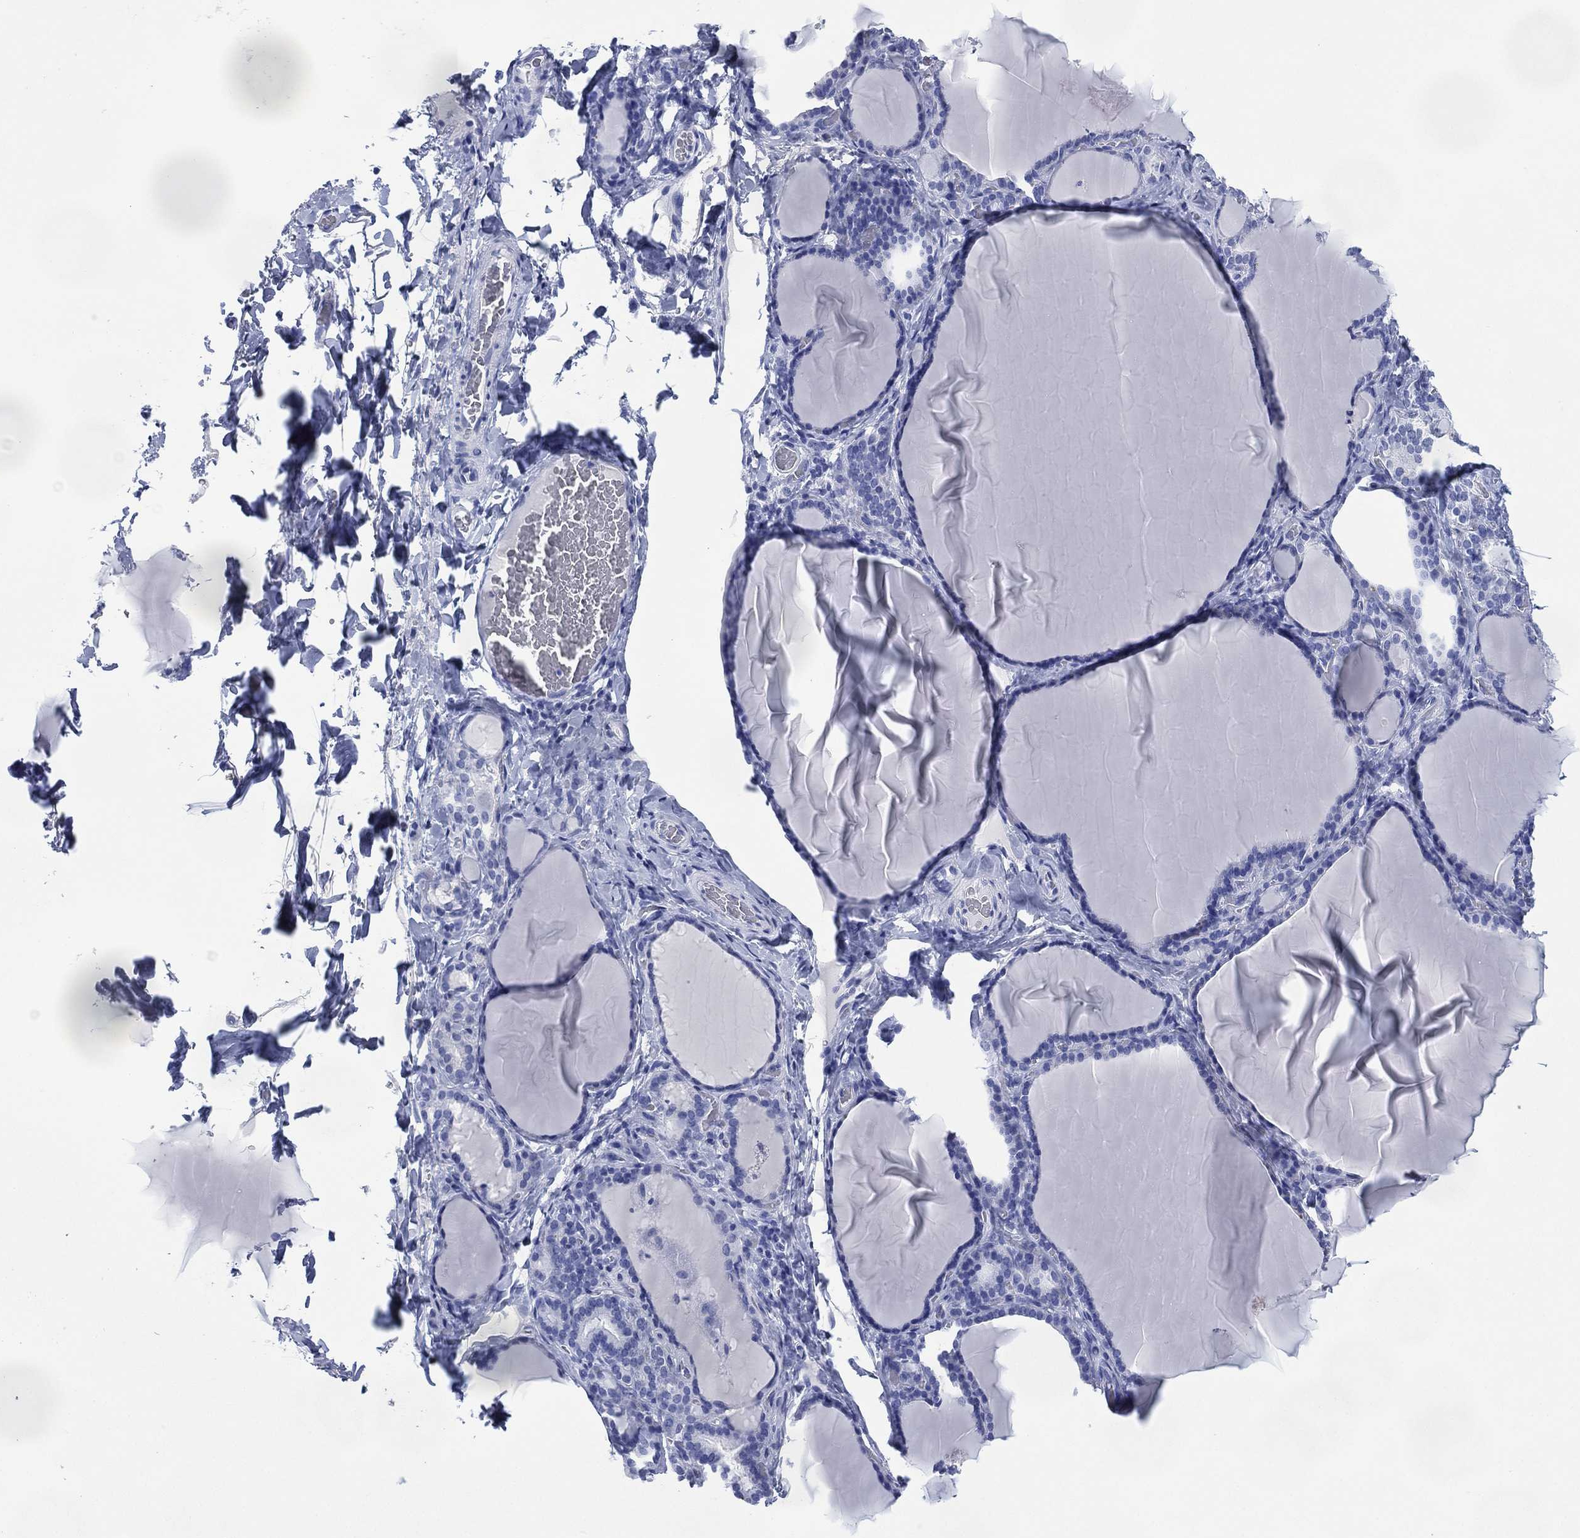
{"staining": {"intensity": "negative", "quantity": "none", "location": "none"}, "tissue": "thyroid gland", "cell_type": "Glandular cells", "image_type": "normal", "snomed": [{"axis": "morphology", "description": "Normal tissue, NOS"}, {"axis": "morphology", "description": "Hyperplasia, NOS"}, {"axis": "topography", "description": "Thyroid gland"}], "caption": "Photomicrograph shows no protein positivity in glandular cells of normal thyroid gland.", "gene": "SIGLECL1", "patient": {"sex": "female", "age": 27}}